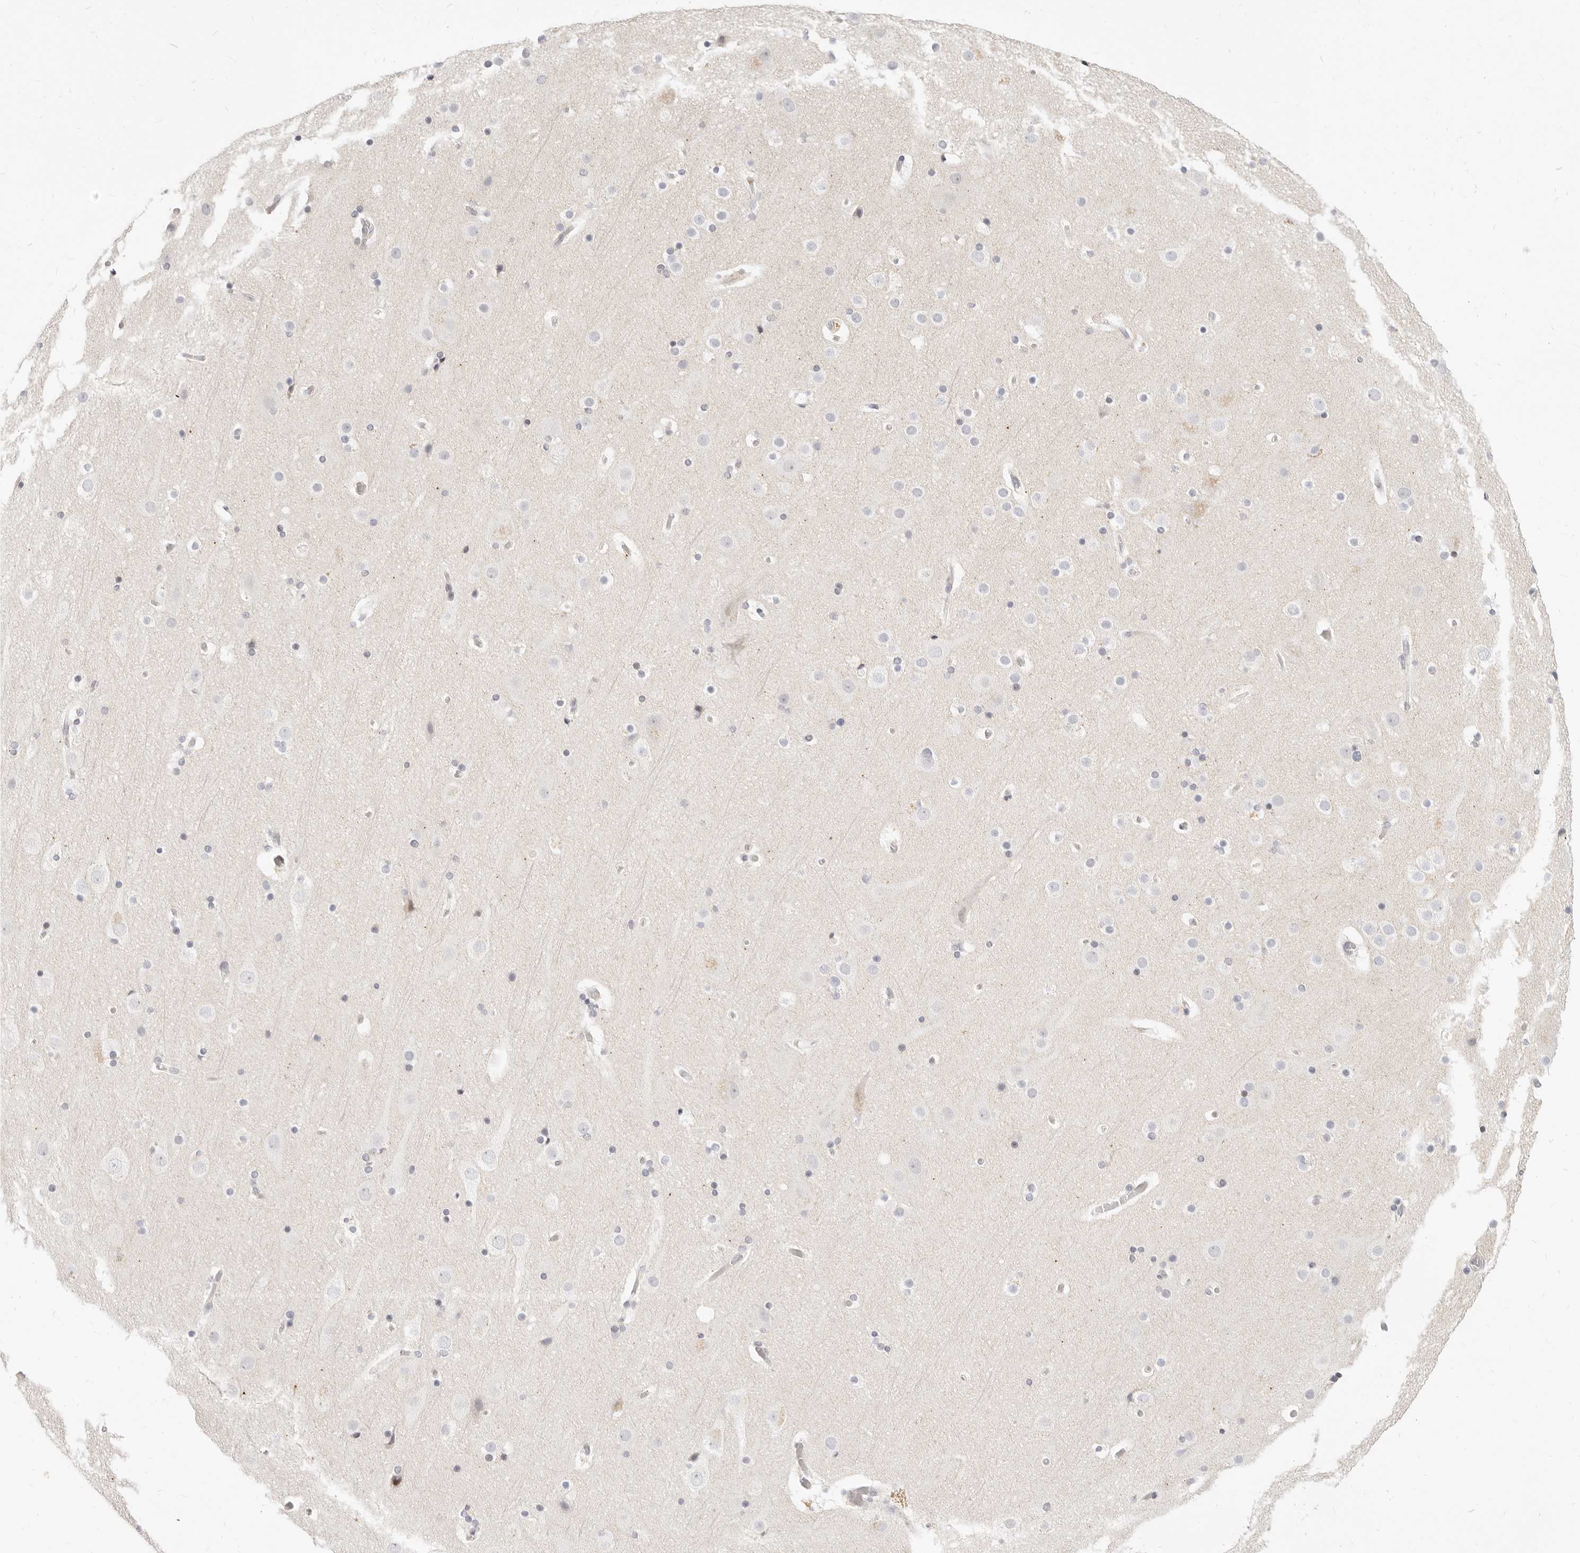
{"staining": {"intensity": "negative", "quantity": "none", "location": "none"}, "tissue": "cerebral cortex", "cell_type": "Endothelial cells", "image_type": "normal", "snomed": [{"axis": "morphology", "description": "Normal tissue, NOS"}, {"axis": "topography", "description": "Cerebral cortex"}], "caption": "This is an immunohistochemistry (IHC) photomicrograph of normal cerebral cortex. There is no staining in endothelial cells.", "gene": "LTB4R2", "patient": {"sex": "male", "age": 57}}